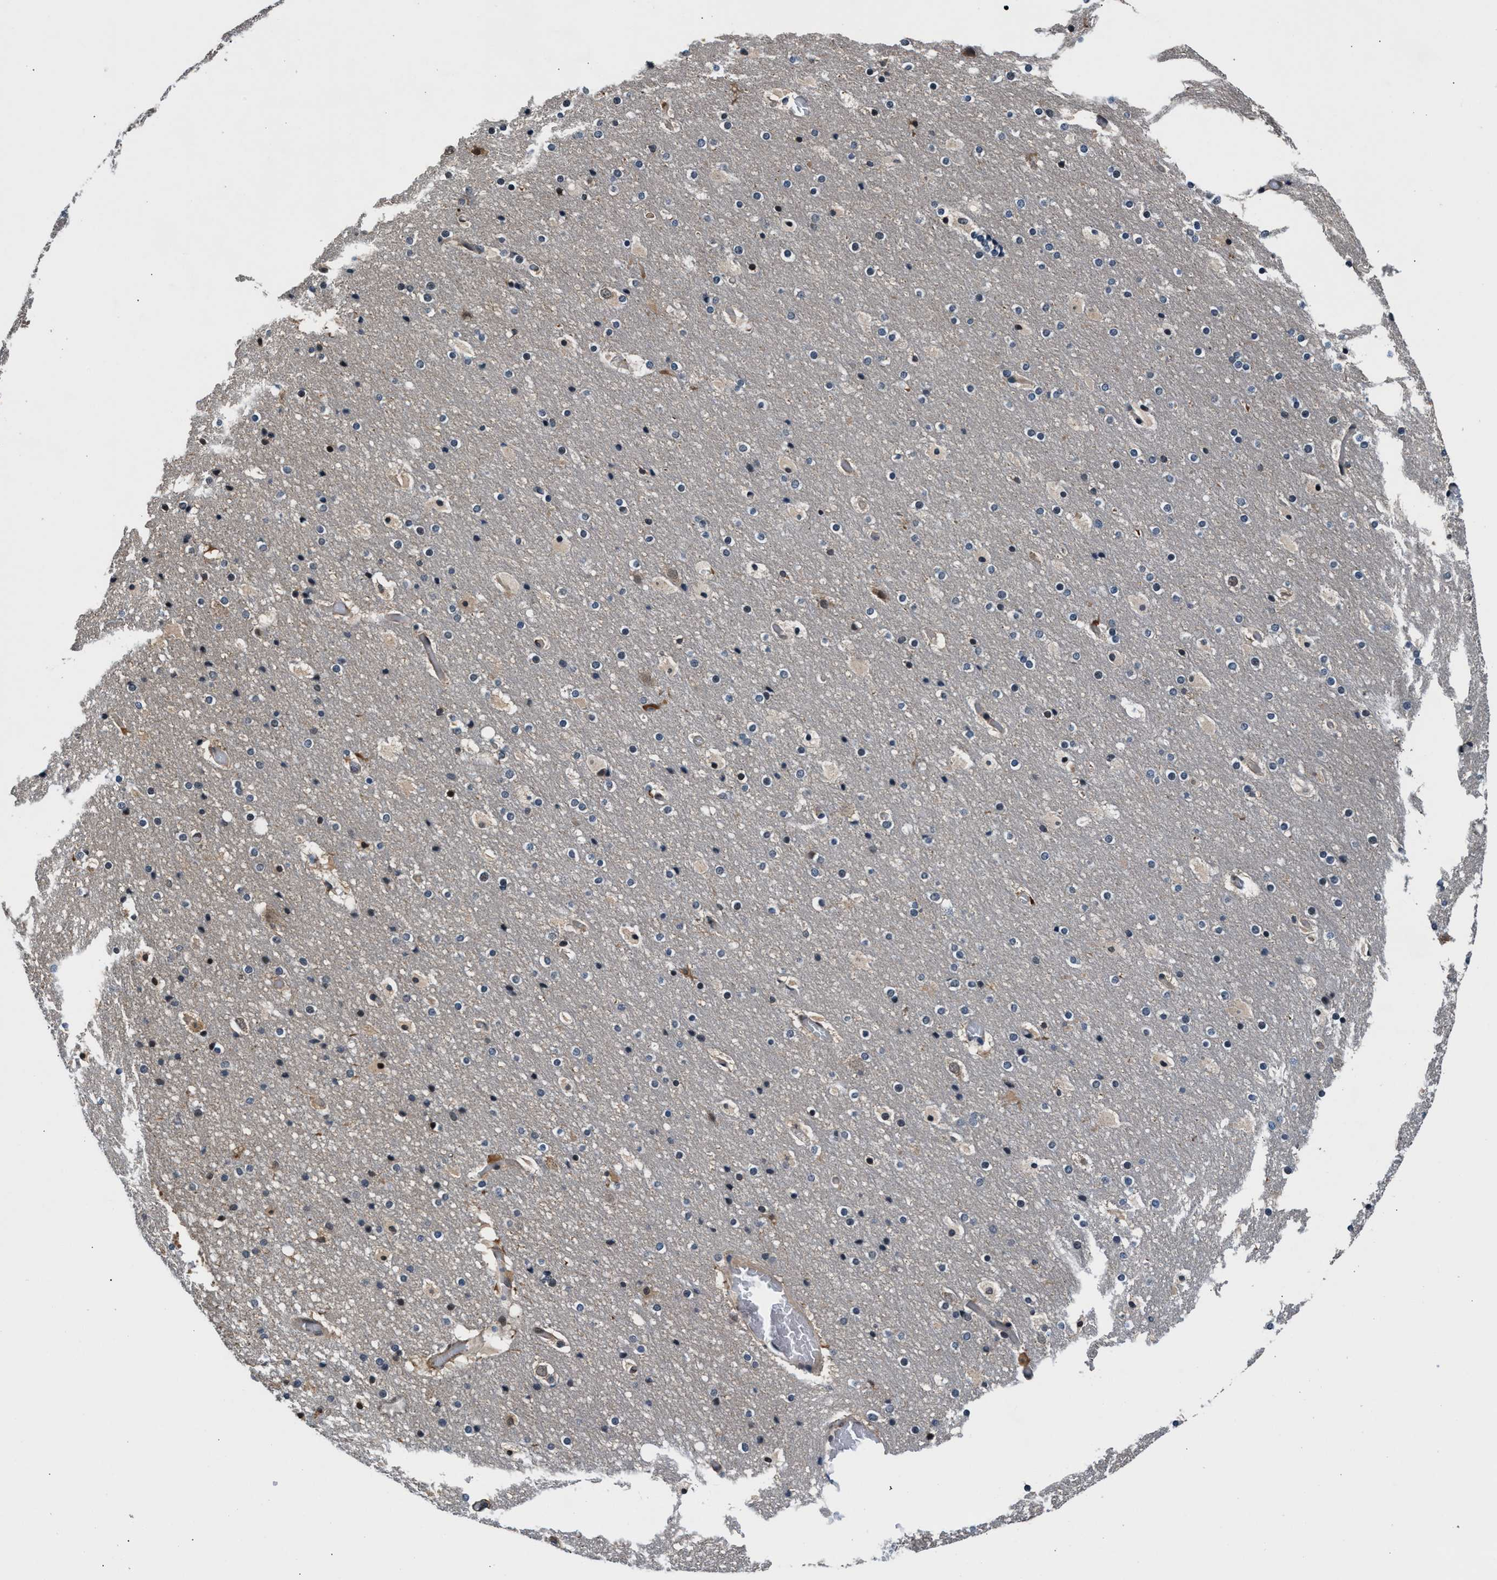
{"staining": {"intensity": "weak", "quantity": "<25%", "location": "cytoplasmic/membranous"}, "tissue": "cerebral cortex", "cell_type": "Endothelial cells", "image_type": "normal", "snomed": [{"axis": "morphology", "description": "Normal tissue, NOS"}, {"axis": "topography", "description": "Cerebral cortex"}], "caption": "The micrograph reveals no staining of endothelial cells in unremarkable cerebral cortex.", "gene": "RBM33", "patient": {"sex": "male", "age": 57}}